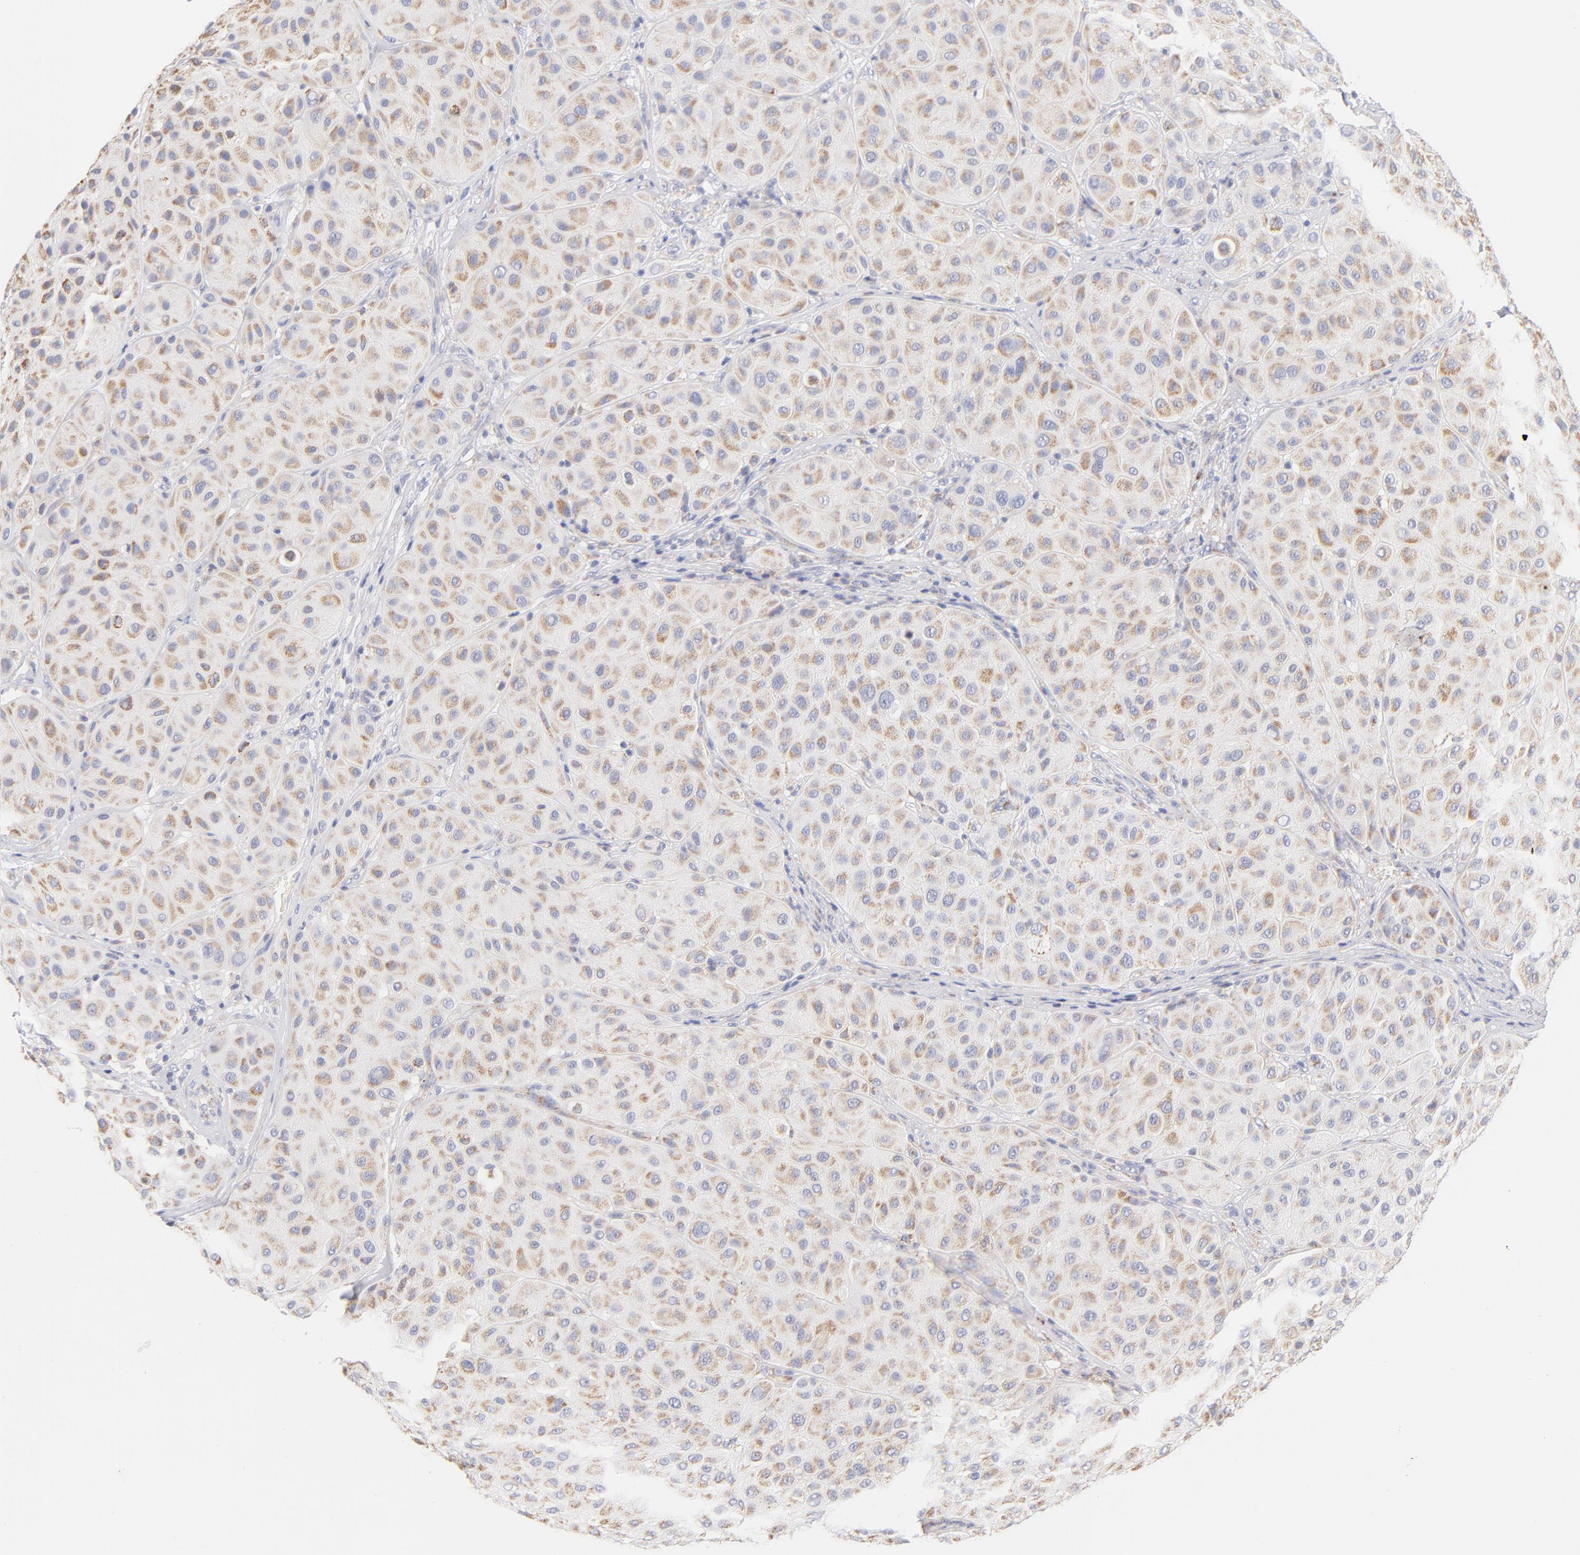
{"staining": {"intensity": "weak", "quantity": ">75%", "location": "cytoplasmic/membranous"}, "tissue": "melanoma", "cell_type": "Tumor cells", "image_type": "cancer", "snomed": [{"axis": "morphology", "description": "Normal tissue, NOS"}, {"axis": "morphology", "description": "Malignant melanoma, Metastatic site"}, {"axis": "topography", "description": "Skin"}], "caption": "A micrograph of human malignant melanoma (metastatic site) stained for a protein demonstrates weak cytoplasmic/membranous brown staining in tumor cells.", "gene": "AIFM1", "patient": {"sex": "male", "age": 41}}